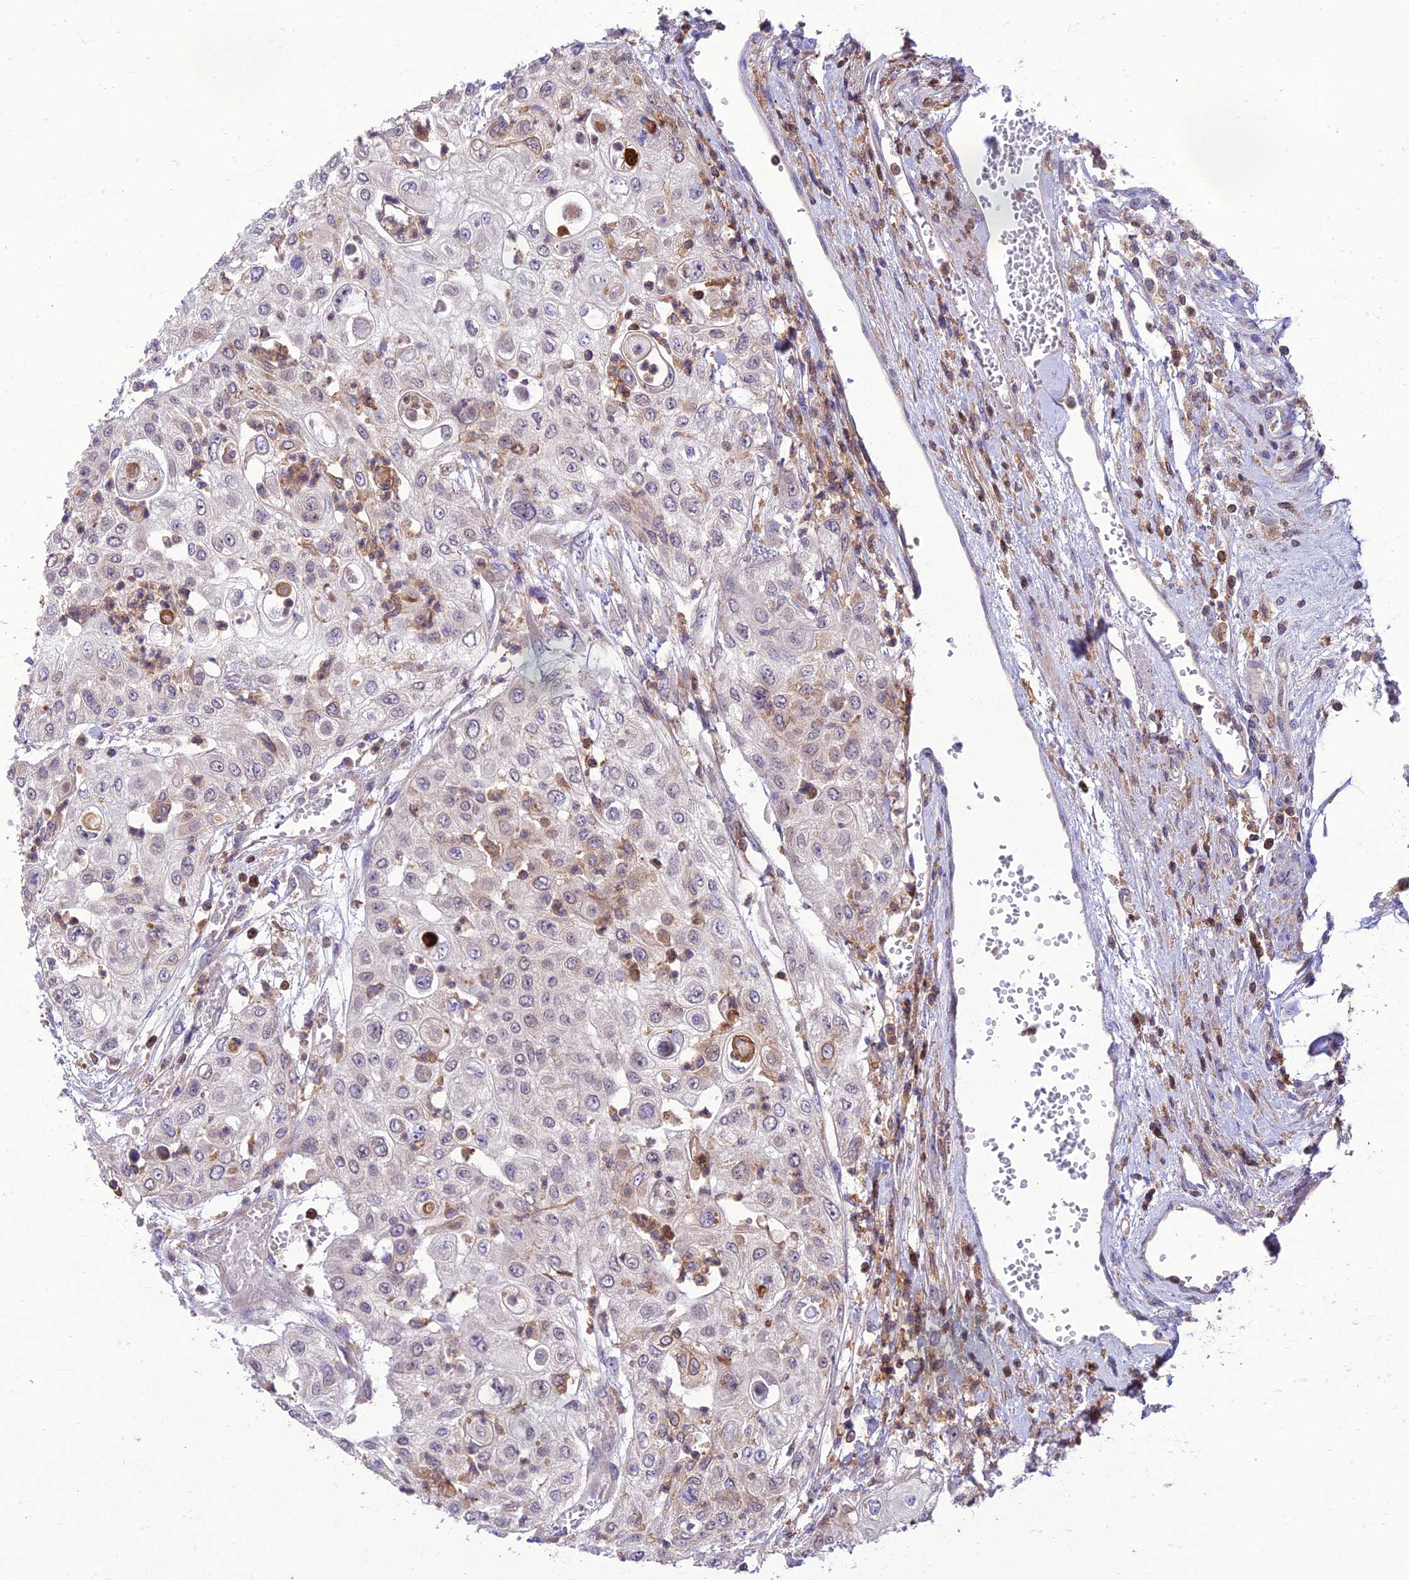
{"staining": {"intensity": "weak", "quantity": "<25%", "location": "cytoplasmic/membranous"}, "tissue": "urothelial cancer", "cell_type": "Tumor cells", "image_type": "cancer", "snomed": [{"axis": "morphology", "description": "Urothelial carcinoma, High grade"}, {"axis": "topography", "description": "Urinary bladder"}], "caption": "This is a histopathology image of immunohistochemistry (IHC) staining of urothelial carcinoma (high-grade), which shows no positivity in tumor cells.", "gene": "IRAK3", "patient": {"sex": "female", "age": 79}}